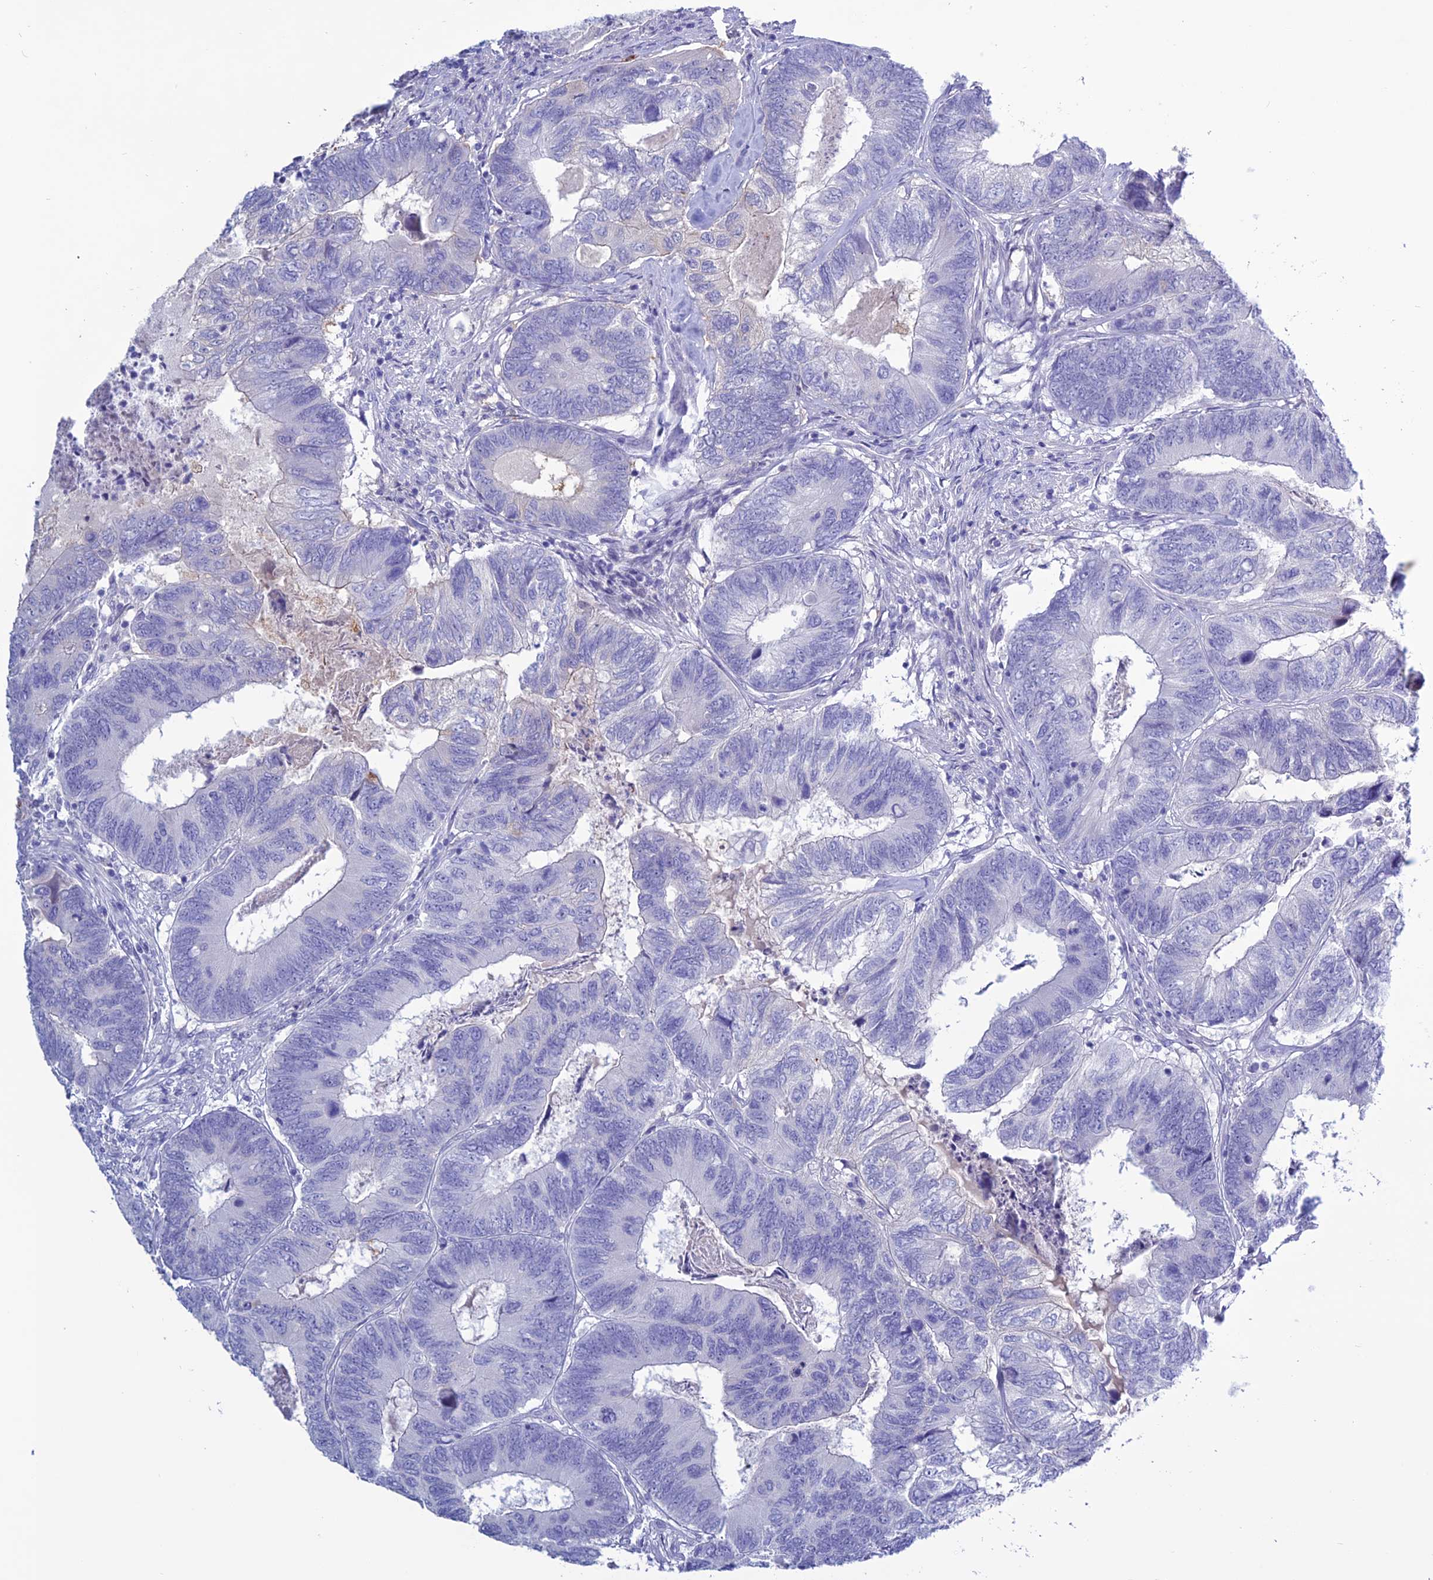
{"staining": {"intensity": "negative", "quantity": "none", "location": "none"}, "tissue": "colorectal cancer", "cell_type": "Tumor cells", "image_type": "cancer", "snomed": [{"axis": "morphology", "description": "Adenocarcinoma, NOS"}, {"axis": "topography", "description": "Colon"}], "caption": "DAB (3,3'-diaminobenzidine) immunohistochemical staining of colorectal adenocarcinoma shows no significant expression in tumor cells.", "gene": "CLEC2L", "patient": {"sex": "female", "age": 67}}